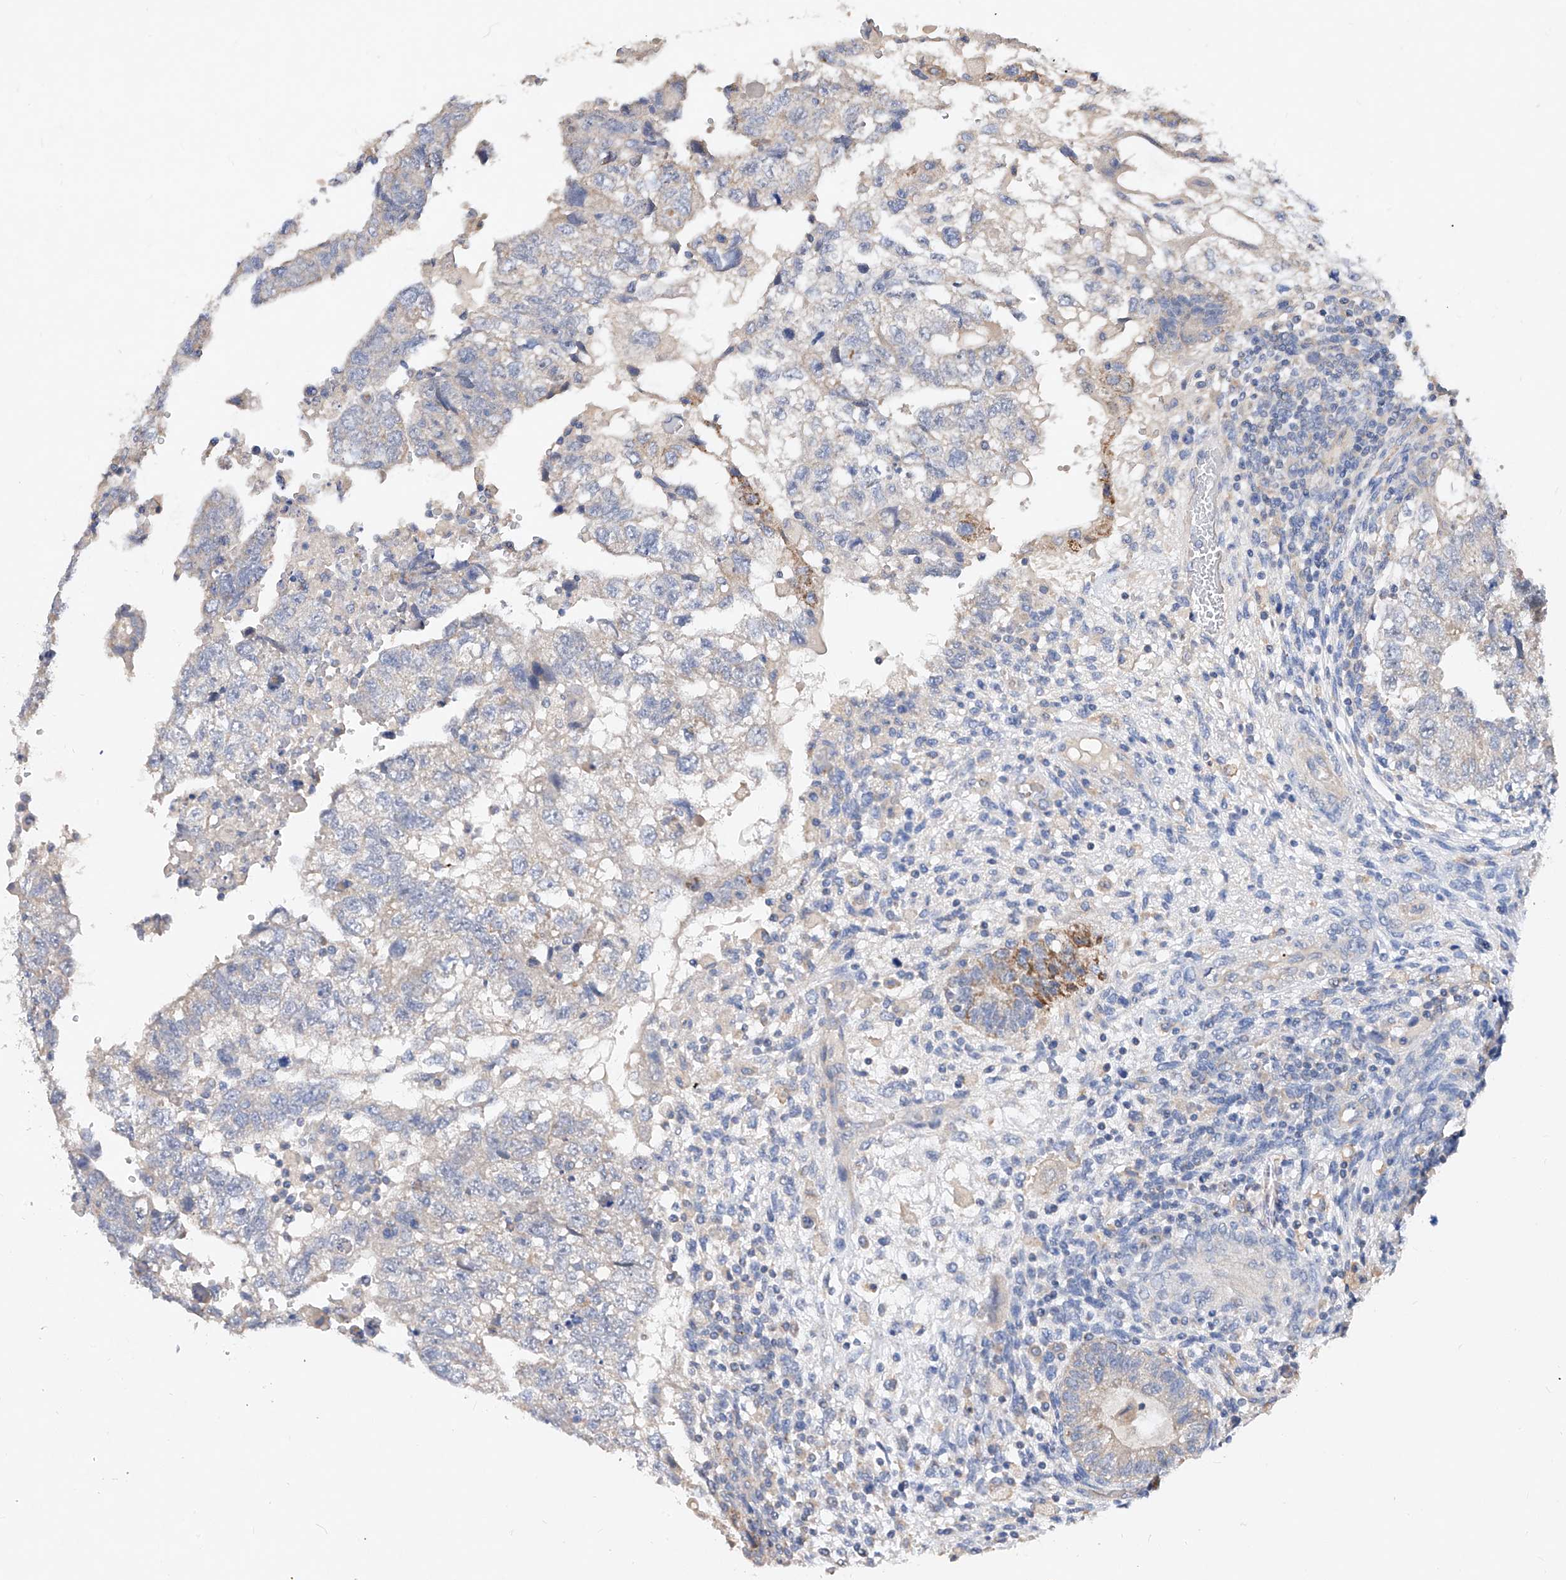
{"staining": {"intensity": "moderate", "quantity": "<25%", "location": "cytoplasmic/membranous"}, "tissue": "testis cancer", "cell_type": "Tumor cells", "image_type": "cancer", "snomed": [{"axis": "morphology", "description": "Carcinoma, Embryonal, NOS"}, {"axis": "topography", "description": "Testis"}], "caption": "Testis cancer (embryonal carcinoma) was stained to show a protein in brown. There is low levels of moderate cytoplasmic/membranous expression in about <25% of tumor cells.", "gene": "AMD1", "patient": {"sex": "male", "age": 36}}